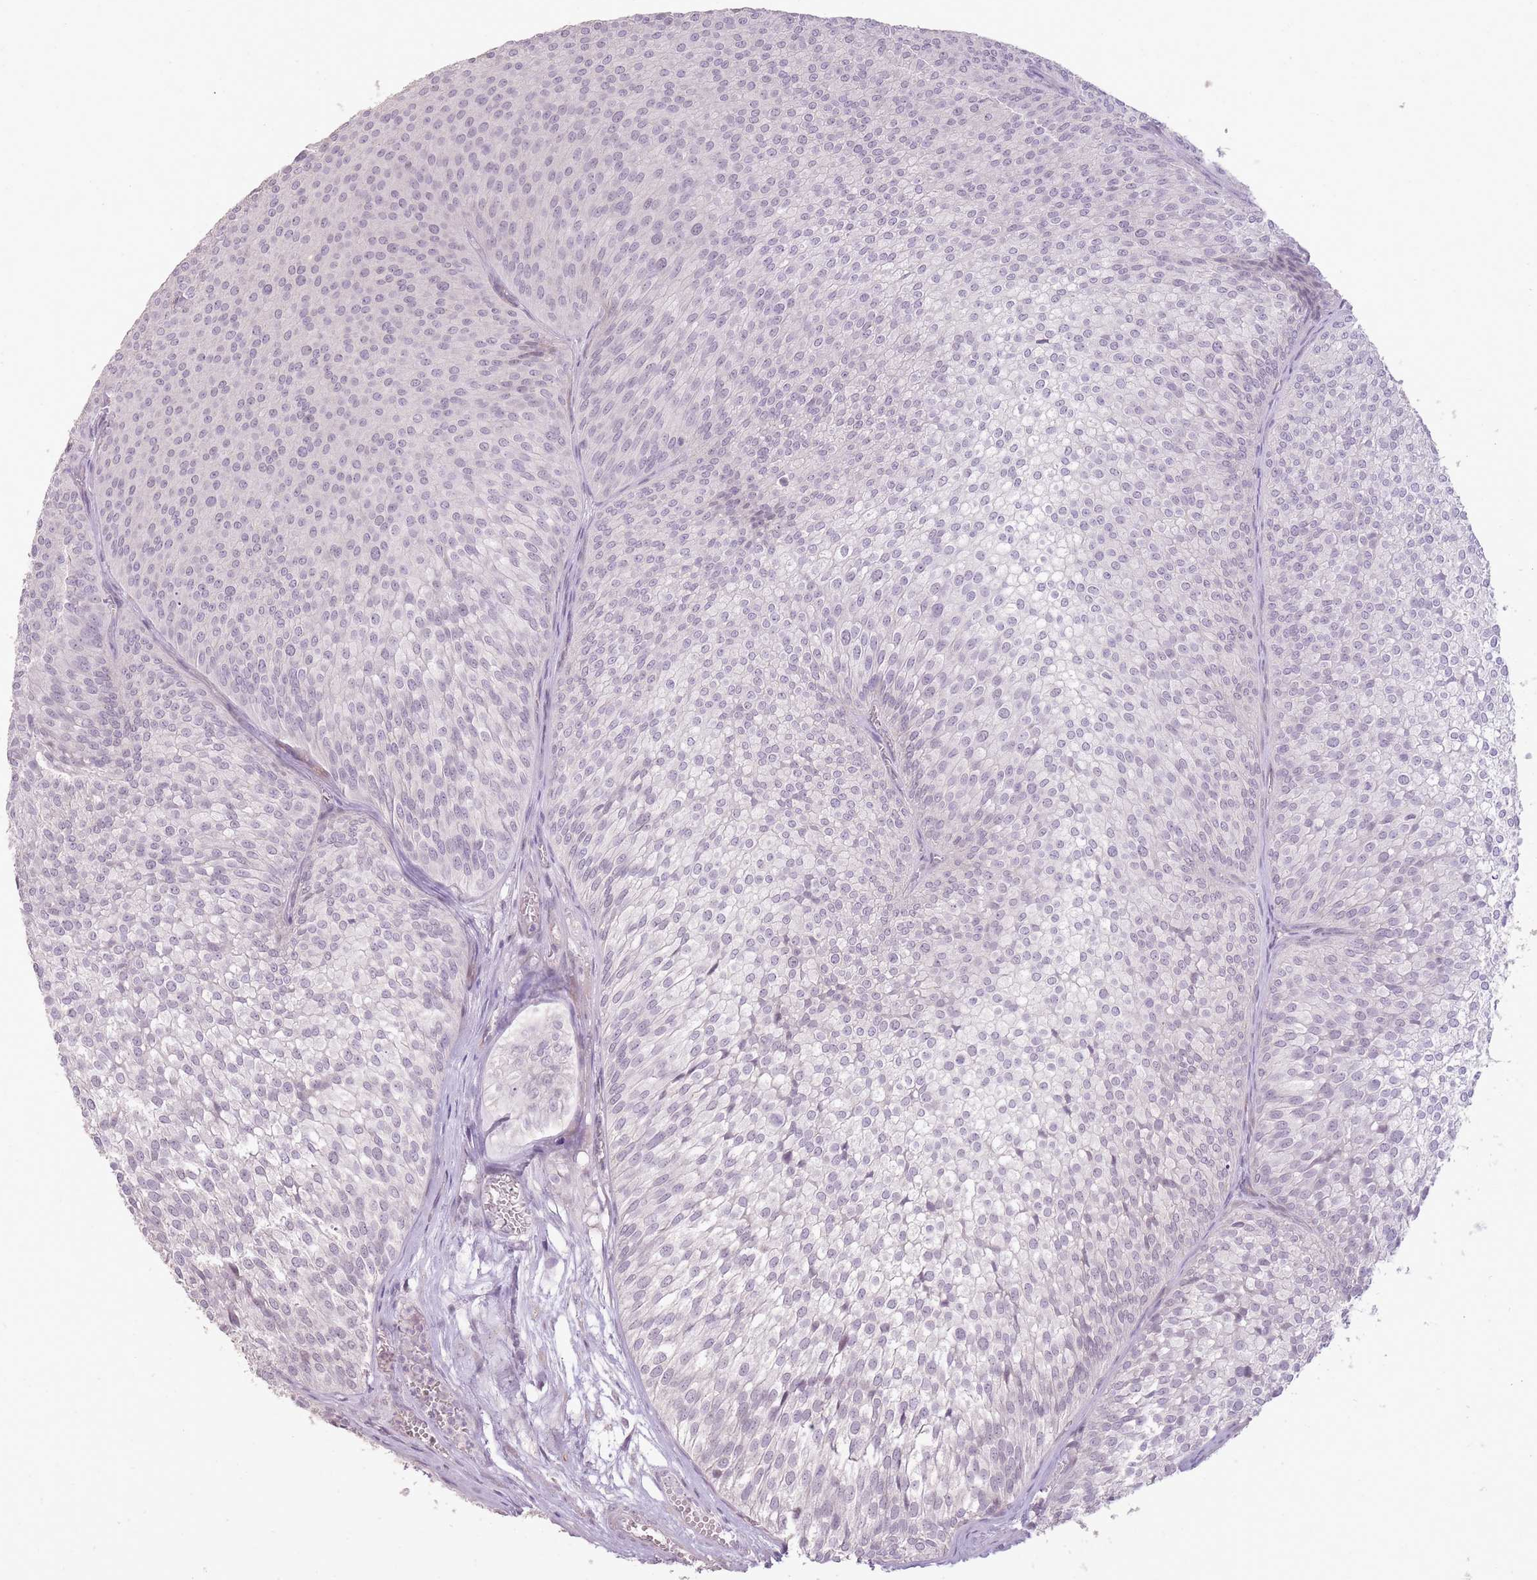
{"staining": {"intensity": "negative", "quantity": "none", "location": "none"}, "tissue": "urothelial cancer", "cell_type": "Tumor cells", "image_type": "cancer", "snomed": [{"axis": "morphology", "description": "Urothelial carcinoma, Low grade"}, {"axis": "topography", "description": "Urinary bladder"}], "caption": "This is a photomicrograph of IHC staining of urothelial cancer, which shows no positivity in tumor cells.", "gene": "ZBTB24", "patient": {"sex": "male", "age": 91}}